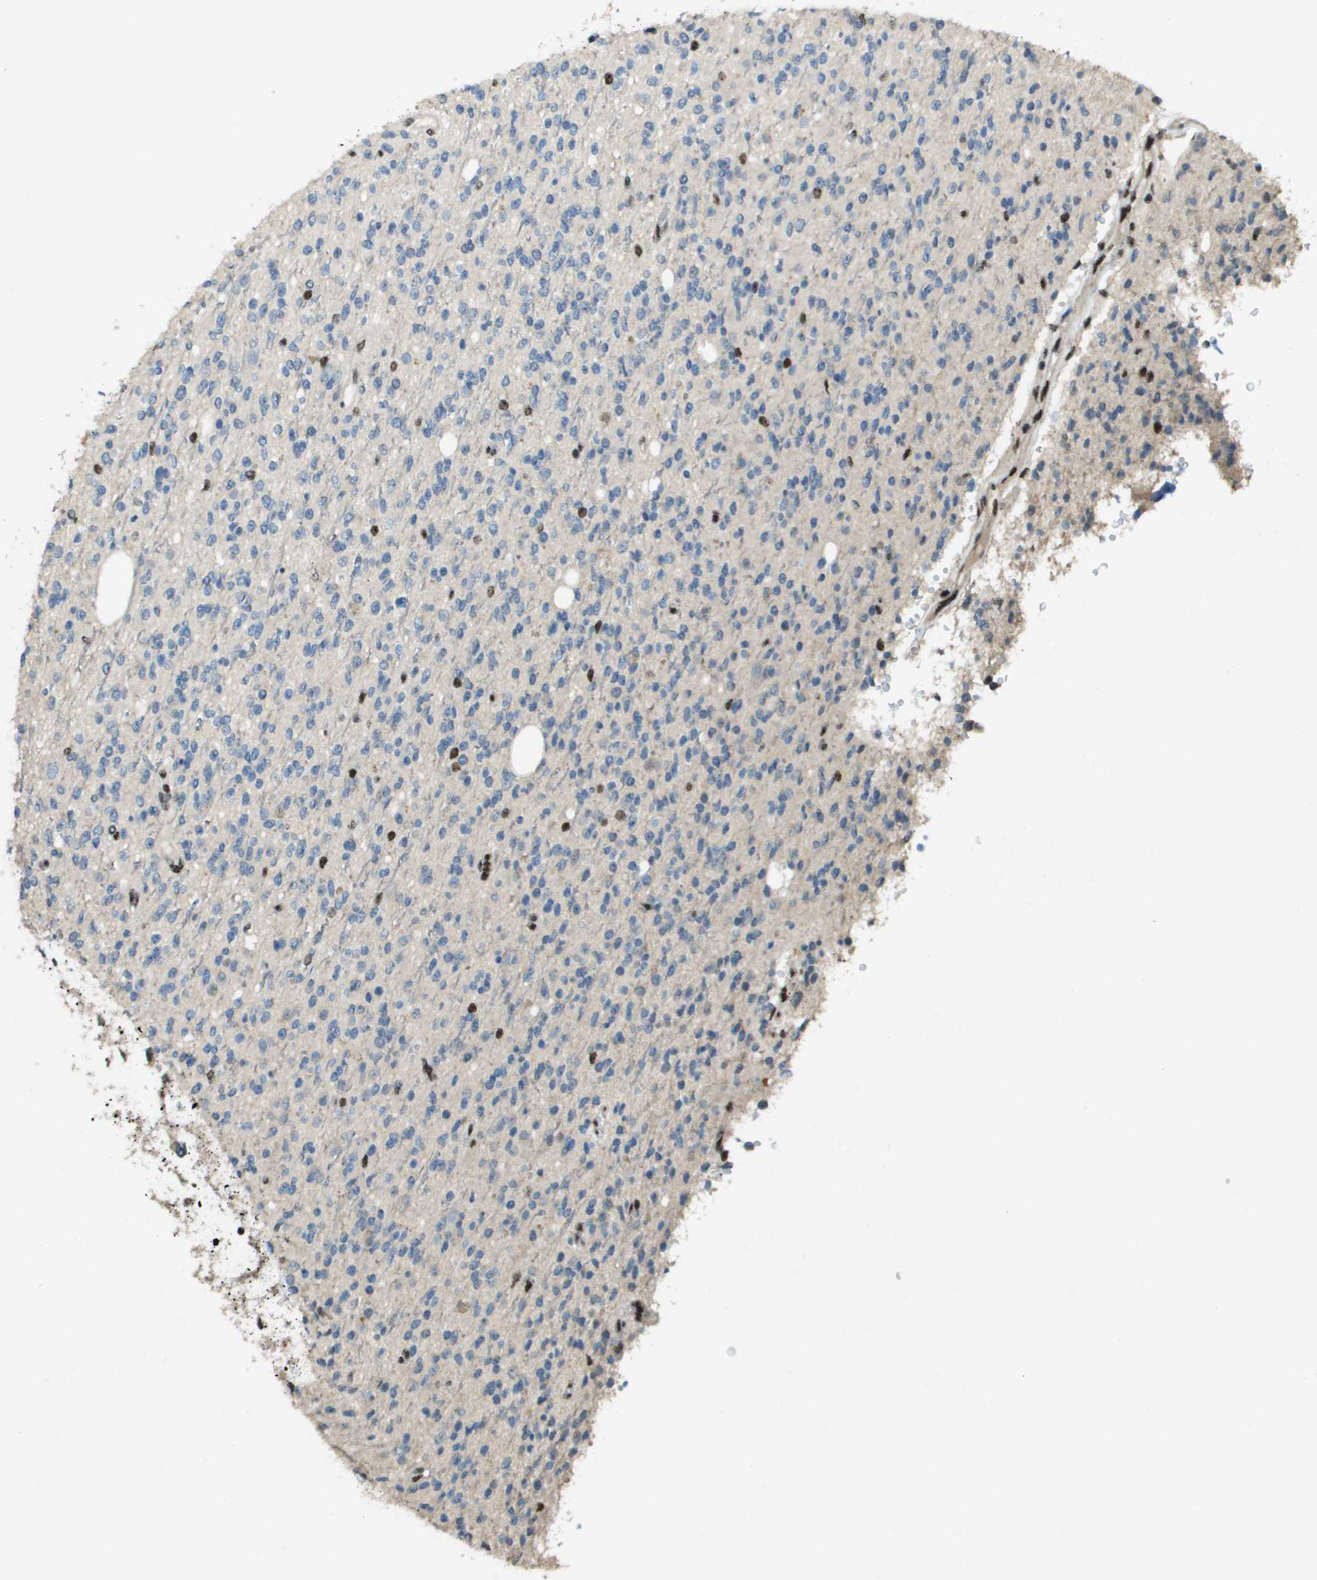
{"staining": {"intensity": "moderate", "quantity": "<25%", "location": "nuclear"}, "tissue": "glioma", "cell_type": "Tumor cells", "image_type": "cancer", "snomed": [{"axis": "morphology", "description": "Glioma, malignant, High grade"}, {"axis": "topography", "description": "Brain"}], "caption": "Approximately <25% of tumor cells in malignant glioma (high-grade) demonstrate moderate nuclear protein positivity as visualized by brown immunohistochemical staining.", "gene": "SP100", "patient": {"sex": "male", "age": 34}}